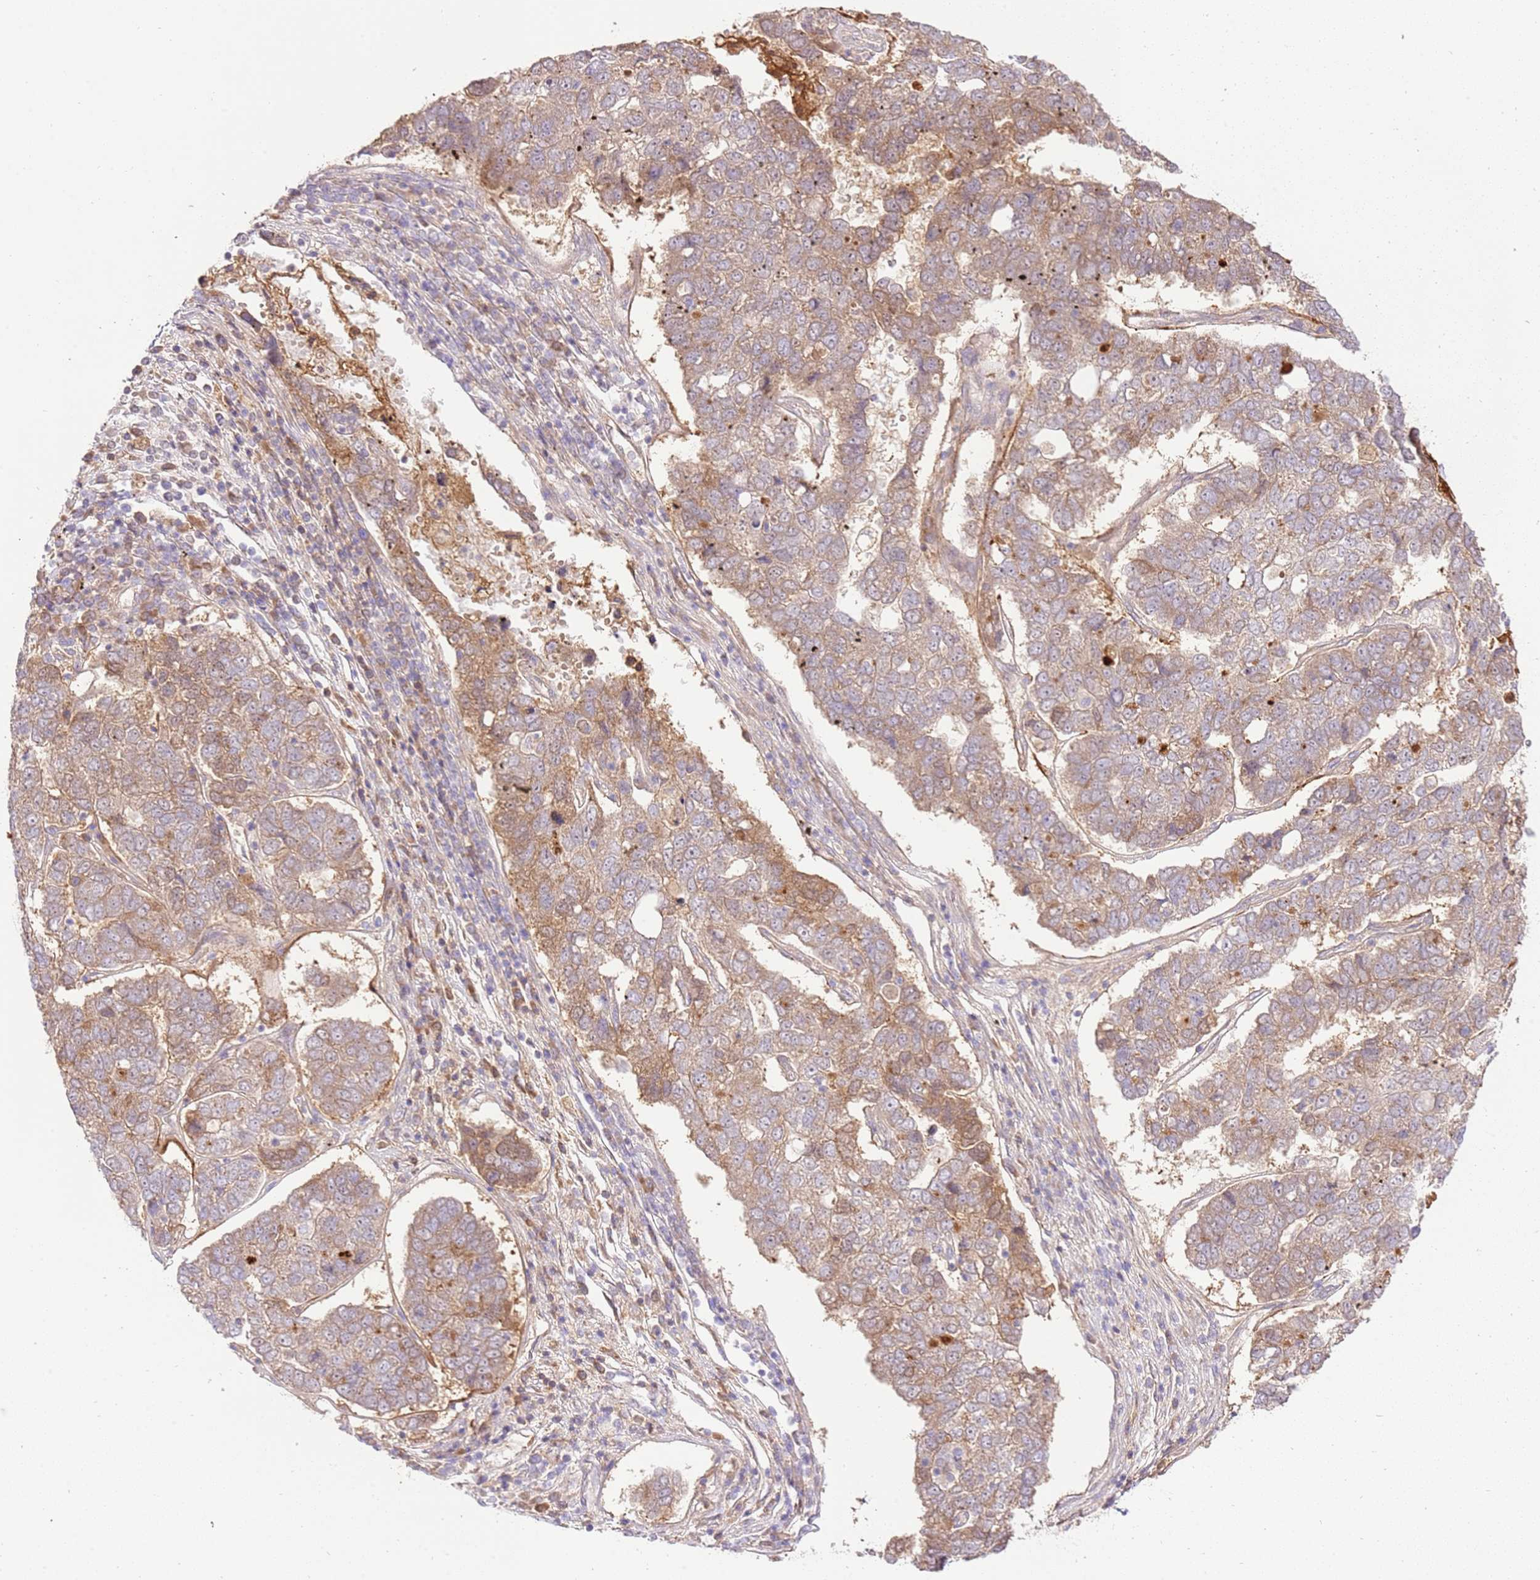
{"staining": {"intensity": "moderate", "quantity": "25%-75%", "location": "cytoplasmic/membranous"}, "tissue": "pancreatic cancer", "cell_type": "Tumor cells", "image_type": "cancer", "snomed": [{"axis": "morphology", "description": "Adenocarcinoma, NOS"}, {"axis": "topography", "description": "Pancreas"}], "caption": "Adenocarcinoma (pancreatic) was stained to show a protein in brown. There is medium levels of moderate cytoplasmic/membranous expression in about 25%-75% of tumor cells.", "gene": "C8G", "patient": {"sex": "female", "age": 61}}